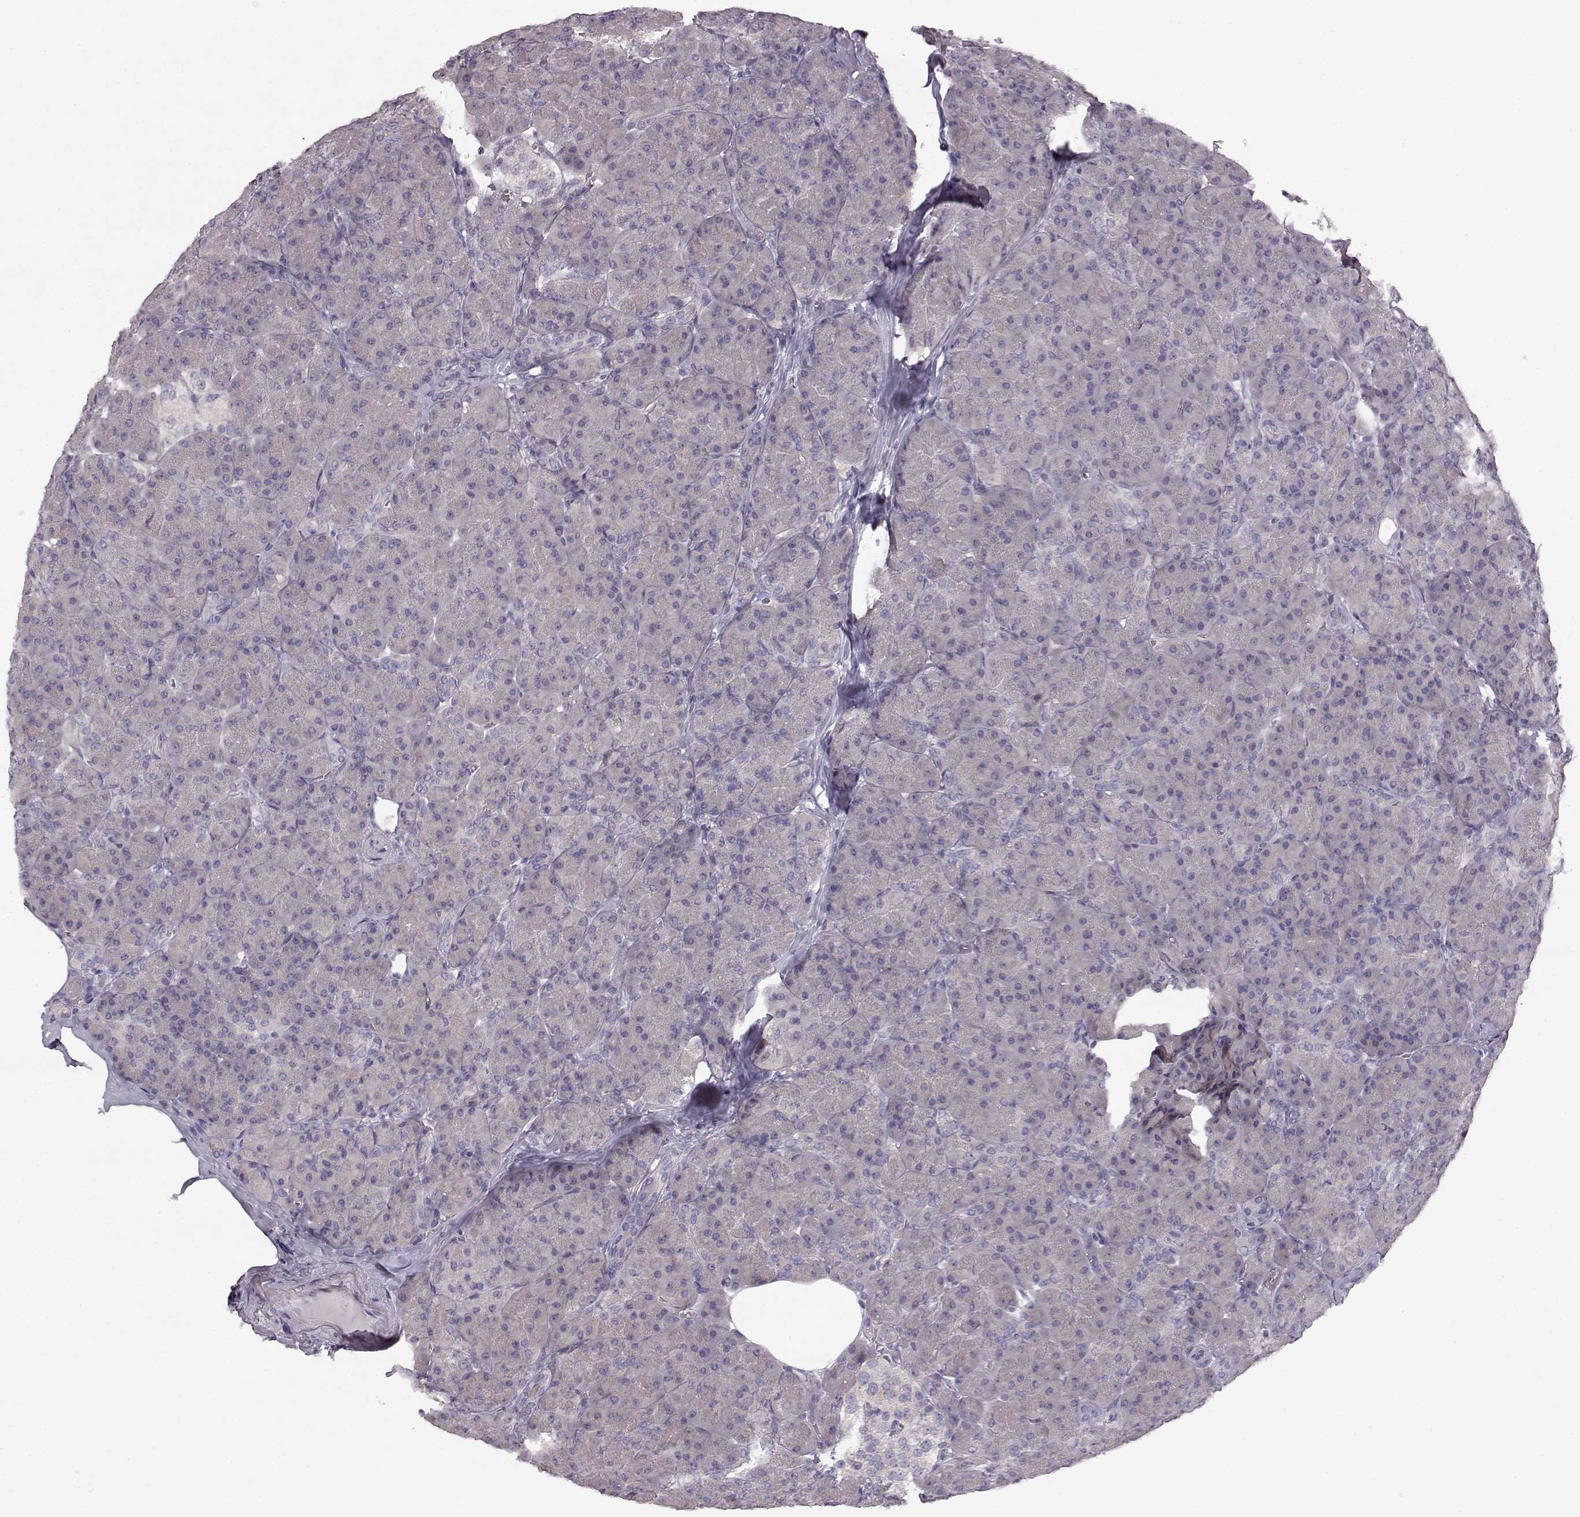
{"staining": {"intensity": "negative", "quantity": "none", "location": "none"}, "tissue": "pancreas", "cell_type": "Exocrine glandular cells", "image_type": "normal", "snomed": [{"axis": "morphology", "description": "Normal tissue, NOS"}, {"axis": "topography", "description": "Pancreas"}], "caption": "IHC of normal pancreas exhibits no staining in exocrine glandular cells. (IHC, brightfield microscopy, high magnification).", "gene": "SPAG17", "patient": {"sex": "male", "age": 57}}